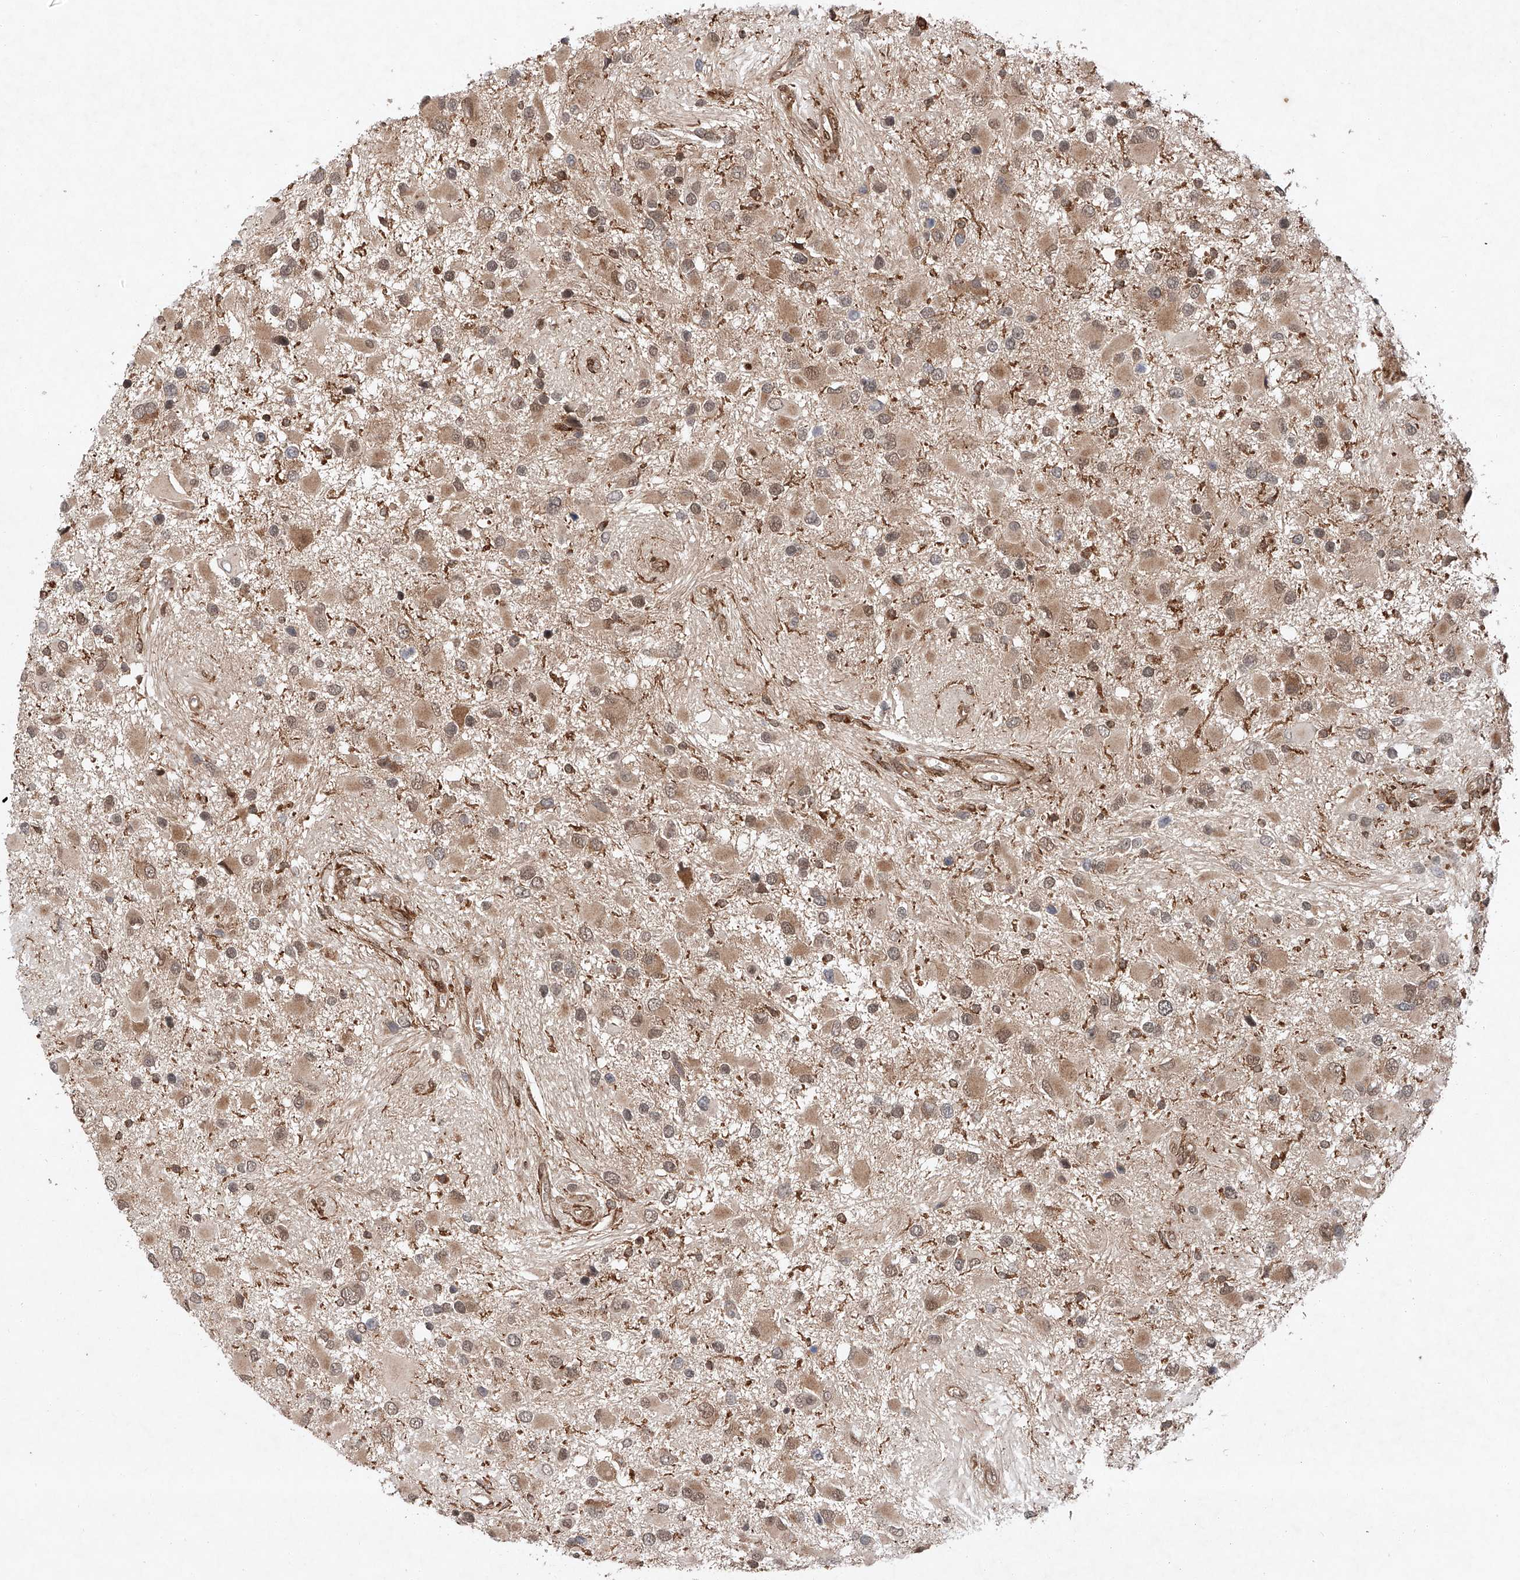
{"staining": {"intensity": "weak", "quantity": ">75%", "location": "cytoplasmic/membranous"}, "tissue": "glioma", "cell_type": "Tumor cells", "image_type": "cancer", "snomed": [{"axis": "morphology", "description": "Glioma, malignant, High grade"}, {"axis": "topography", "description": "Brain"}], "caption": "Immunohistochemistry (IHC) of human glioma exhibits low levels of weak cytoplasmic/membranous staining in approximately >75% of tumor cells.", "gene": "ZFP28", "patient": {"sex": "male", "age": 53}}